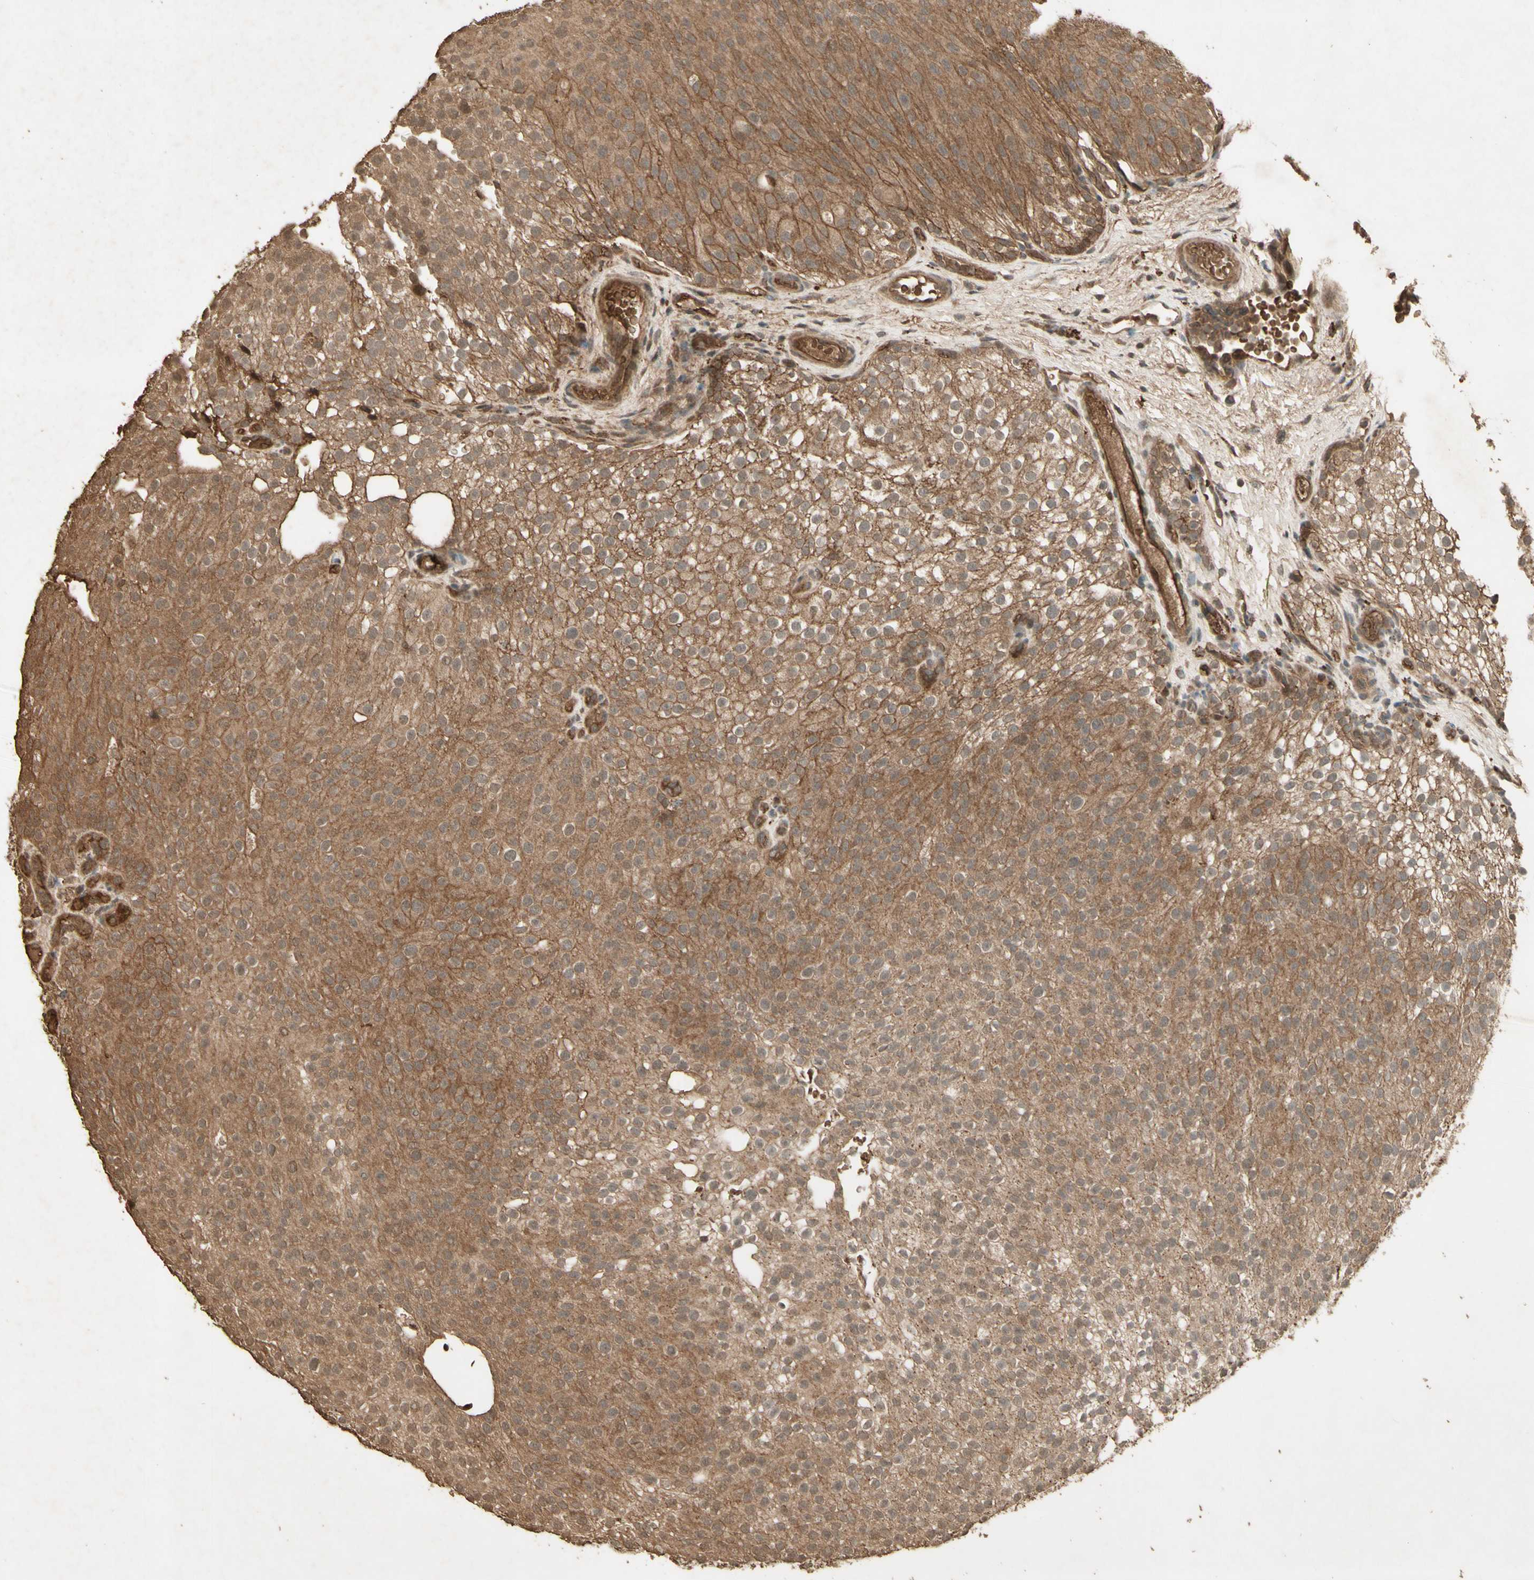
{"staining": {"intensity": "moderate", "quantity": ">75%", "location": "cytoplasmic/membranous"}, "tissue": "urothelial cancer", "cell_type": "Tumor cells", "image_type": "cancer", "snomed": [{"axis": "morphology", "description": "Urothelial carcinoma, Low grade"}, {"axis": "topography", "description": "Urinary bladder"}], "caption": "About >75% of tumor cells in human urothelial cancer display moderate cytoplasmic/membranous protein staining as visualized by brown immunohistochemical staining.", "gene": "SMAD9", "patient": {"sex": "male", "age": 78}}